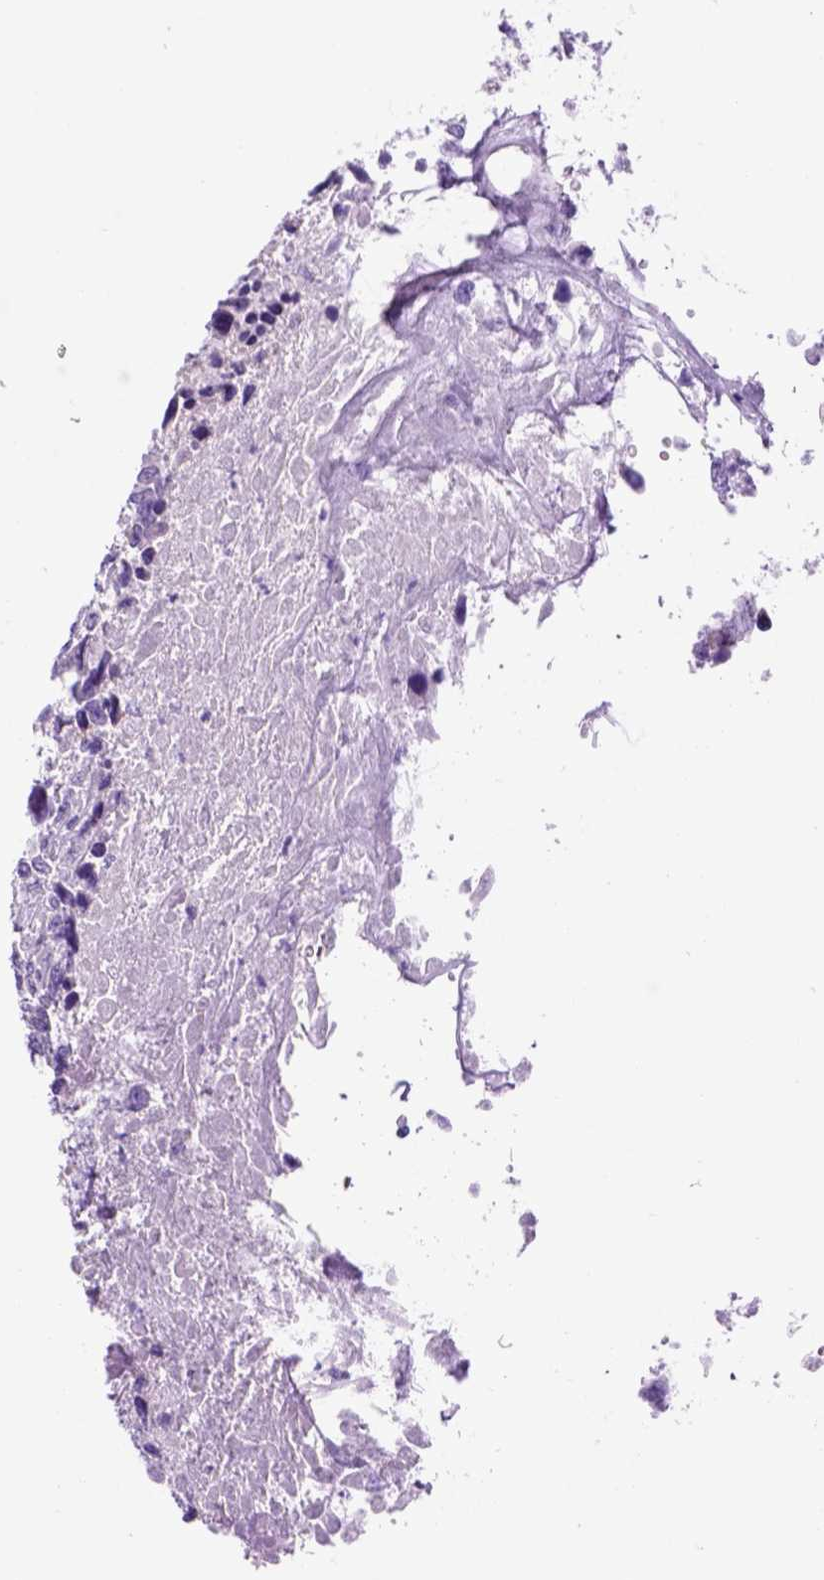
{"staining": {"intensity": "negative", "quantity": "none", "location": "none"}, "tissue": "urothelial cancer", "cell_type": "Tumor cells", "image_type": "cancer", "snomed": [{"axis": "morphology", "description": "Urothelial carcinoma, High grade"}, {"axis": "topography", "description": "Urinary bladder"}], "caption": "This is an immunohistochemistry (IHC) micrograph of human urothelial cancer. There is no positivity in tumor cells.", "gene": "HHIPL2", "patient": {"sex": "female", "age": 70}}